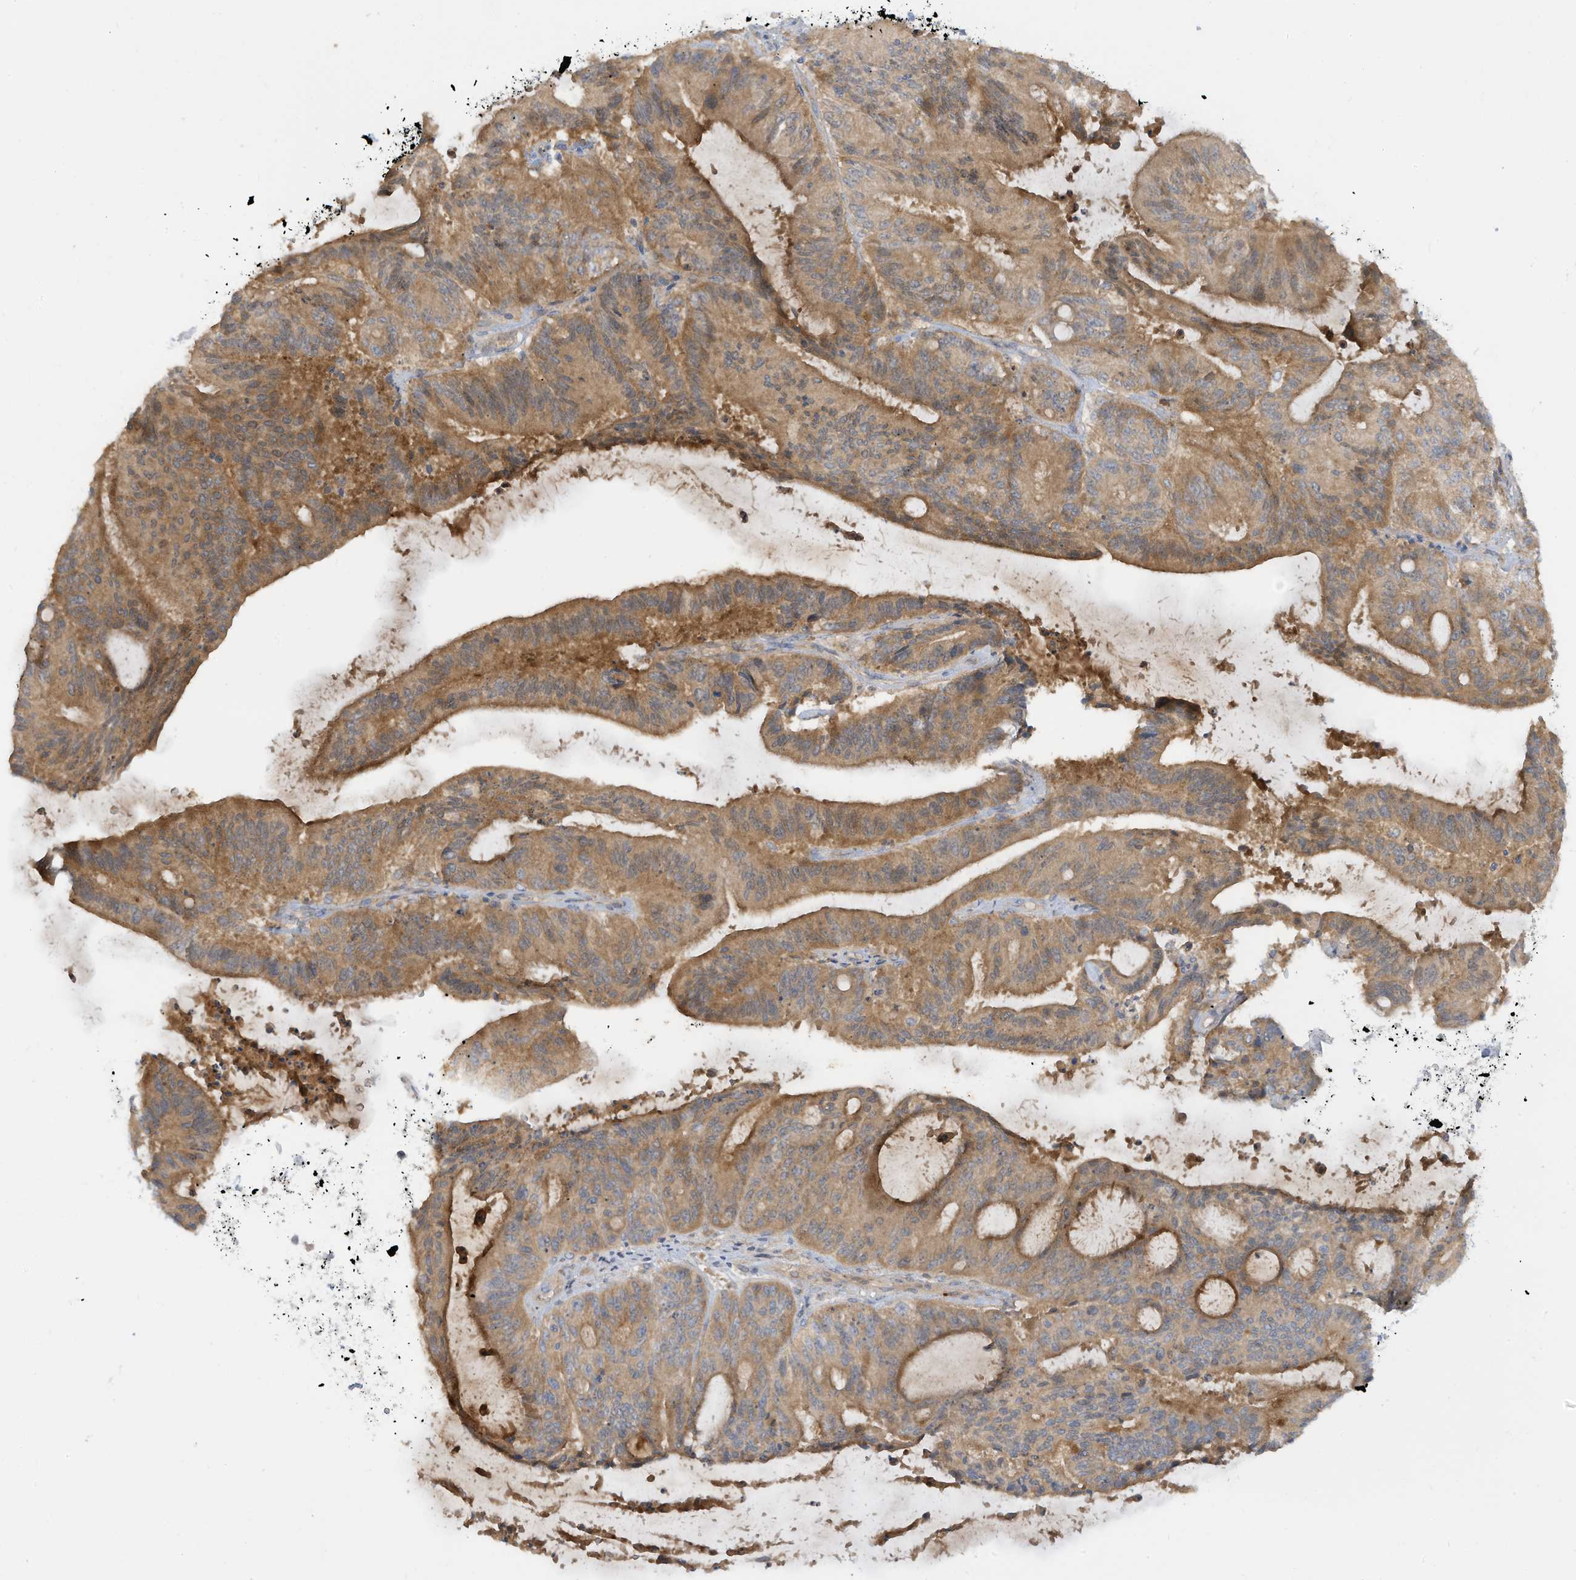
{"staining": {"intensity": "moderate", "quantity": ">75%", "location": "cytoplasmic/membranous"}, "tissue": "liver cancer", "cell_type": "Tumor cells", "image_type": "cancer", "snomed": [{"axis": "morphology", "description": "Normal tissue, NOS"}, {"axis": "morphology", "description": "Cholangiocarcinoma"}, {"axis": "topography", "description": "Liver"}, {"axis": "topography", "description": "Peripheral nerve tissue"}], "caption": "Moderate cytoplasmic/membranous positivity for a protein is appreciated in about >75% of tumor cells of liver cancer (cholangiocarcinoma) using immunohistochemistry.", "gene": "LRRN2", "patient": {"sex": "female", "age": 73}}